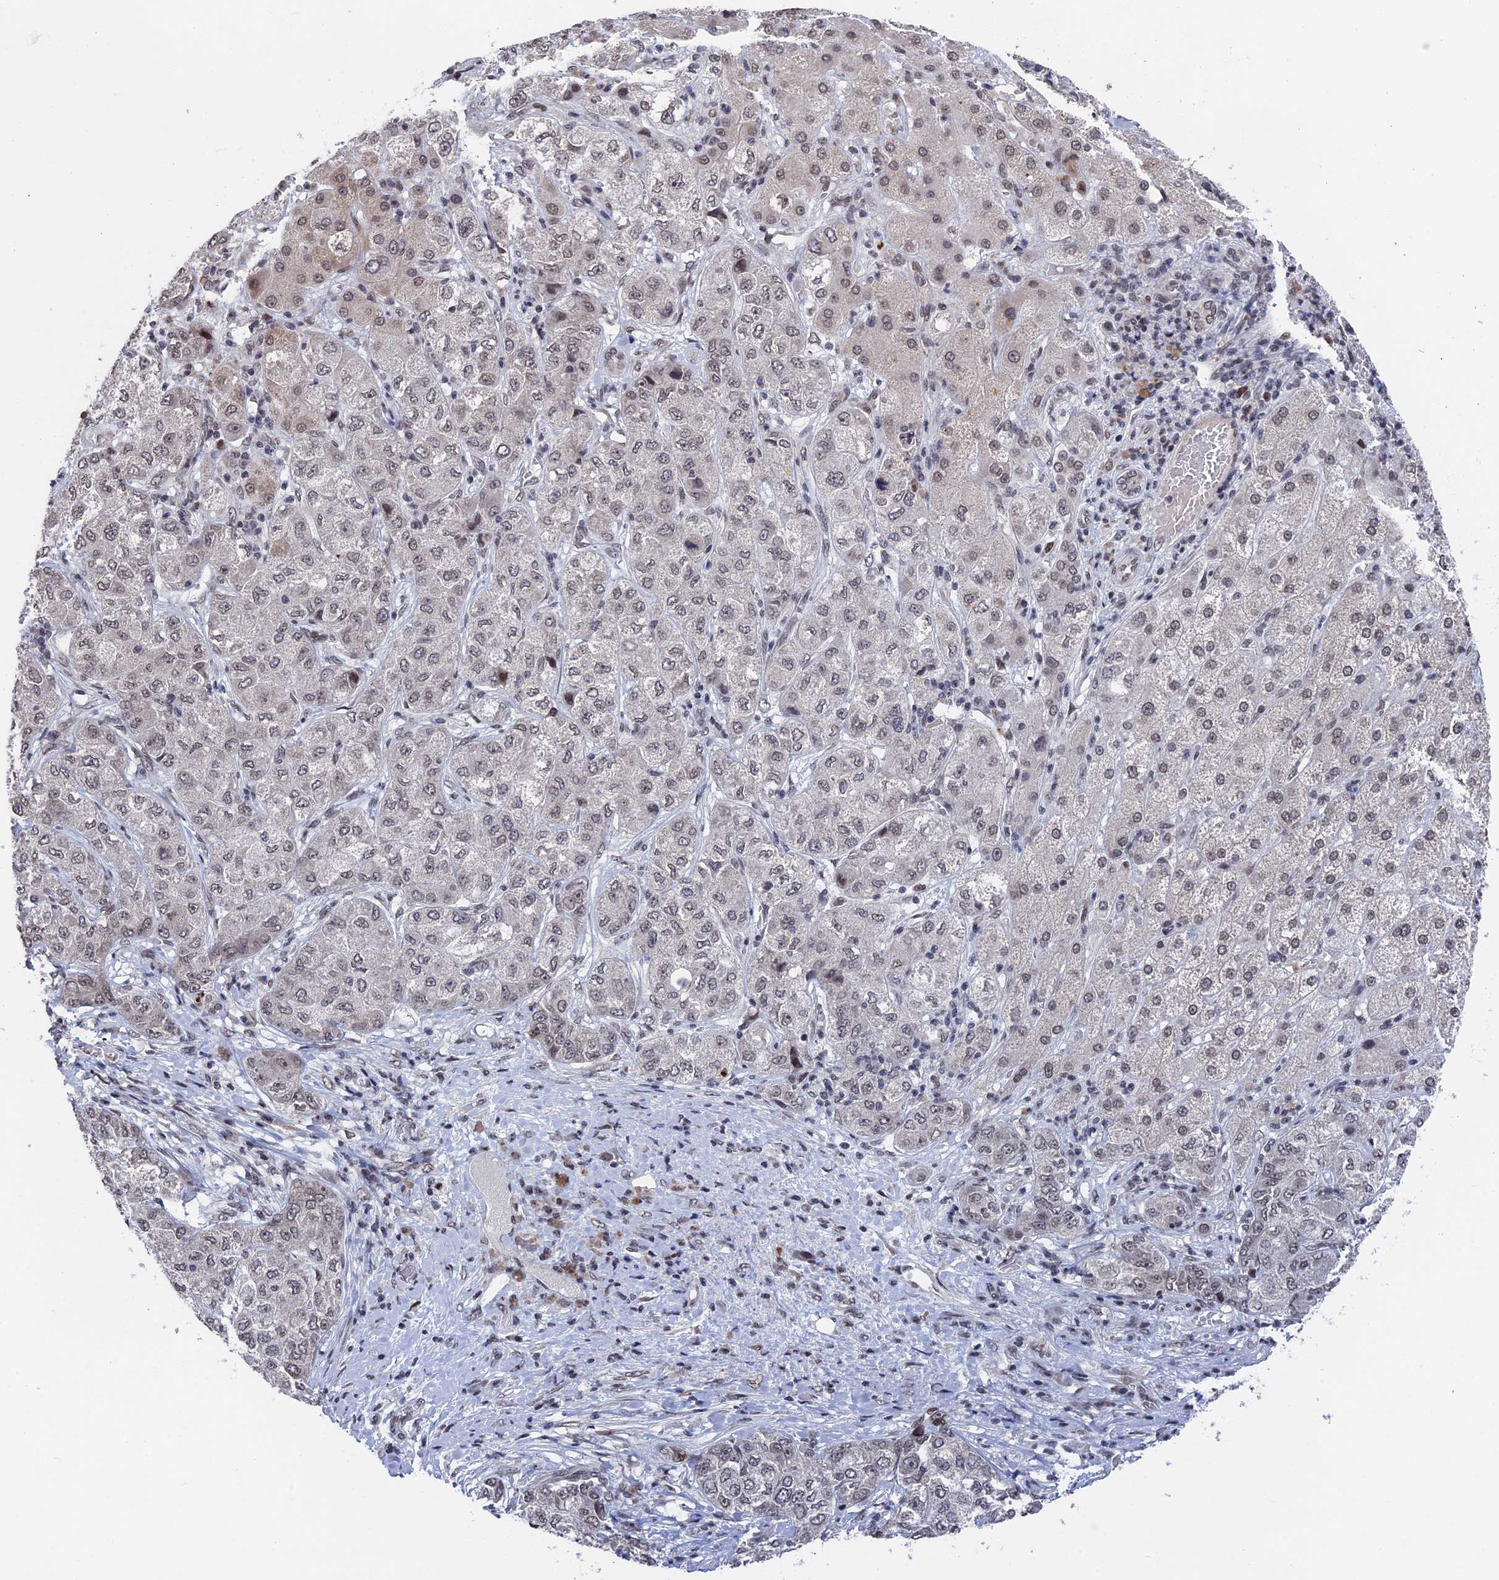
{"staining": {"intensity": "weak", "quantity": "25%-75%", "location": "nuclear"}, "tissue": "liver cancer", "cell_type": "Tumor cells", "image_type": "cancer", "snomed": [{"axis": "morphology", "description": "Carcinoma, Hepatocellular, NOS"}, {"axis": "topography", "description": "Liver"}], "caption": "Approximately 25%-75% of tumor cells in hepatocellular carcinoma (liver) reveal weak nuclear protein expression as visualized by brown immunohistochemical staining.", "gene": "NR2C2AP", "patient": {"sex": "male", "age": 80}}